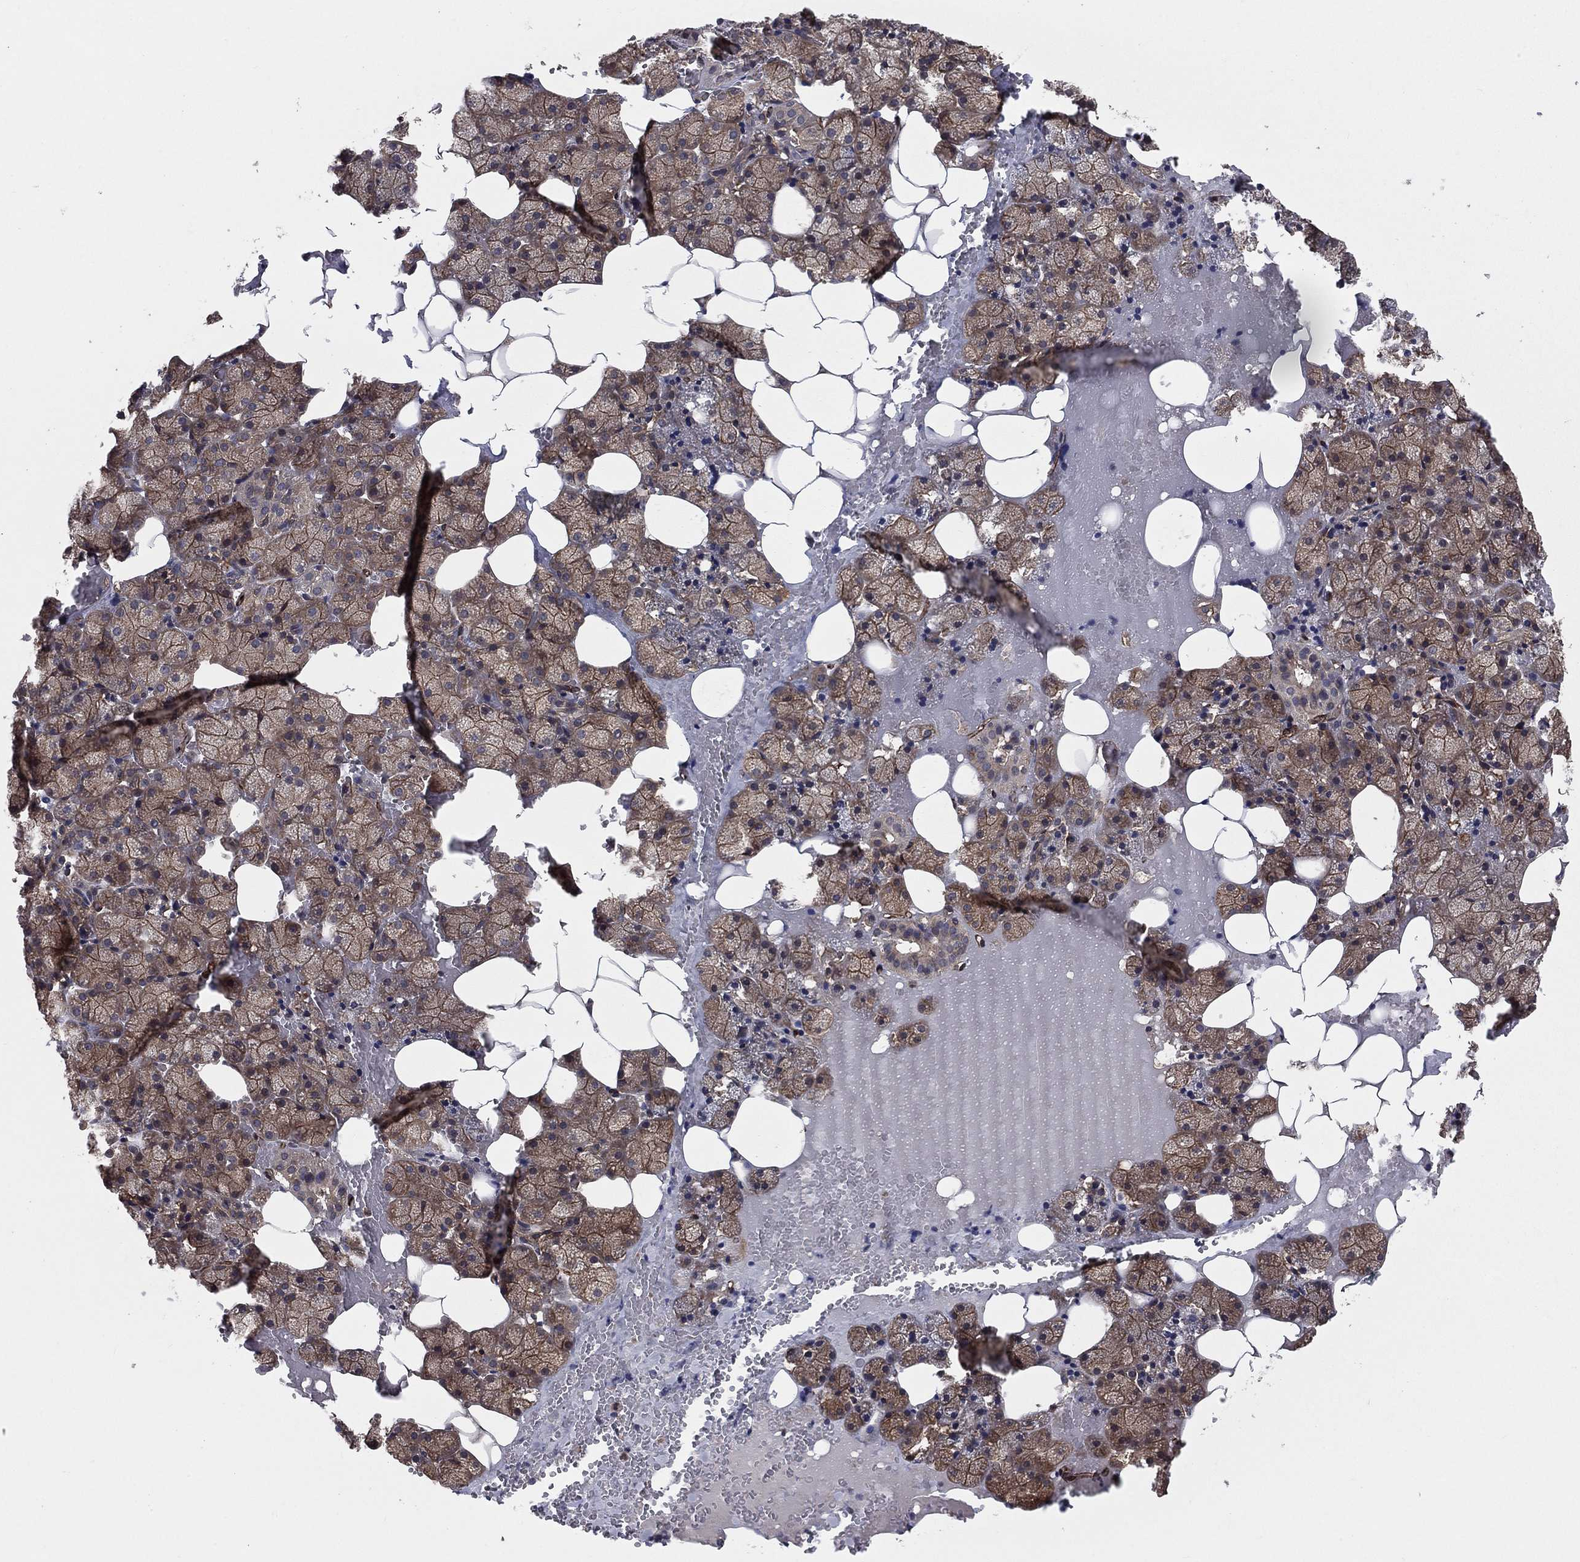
{"staining": {"intensity": "moderate", "quantity": ">75%", "location": "cytoplasmic/membranous"}, "tissue": "salivary gland", "cell_type": "Glandular cells", "image_type": "normal", "snomed": [{"axis": "morphology", "description": "Normal tissue, NOS"}, {"axis": "topography", "description": "Salivary gland"}], "caption": "A micrograph of salivary gland stained for a protein exhibits moderate cytoplasmic/membranous brown staining in glandular cells.", "gene": "CERT1", "patient": {"sex": "male", "age": 38}}